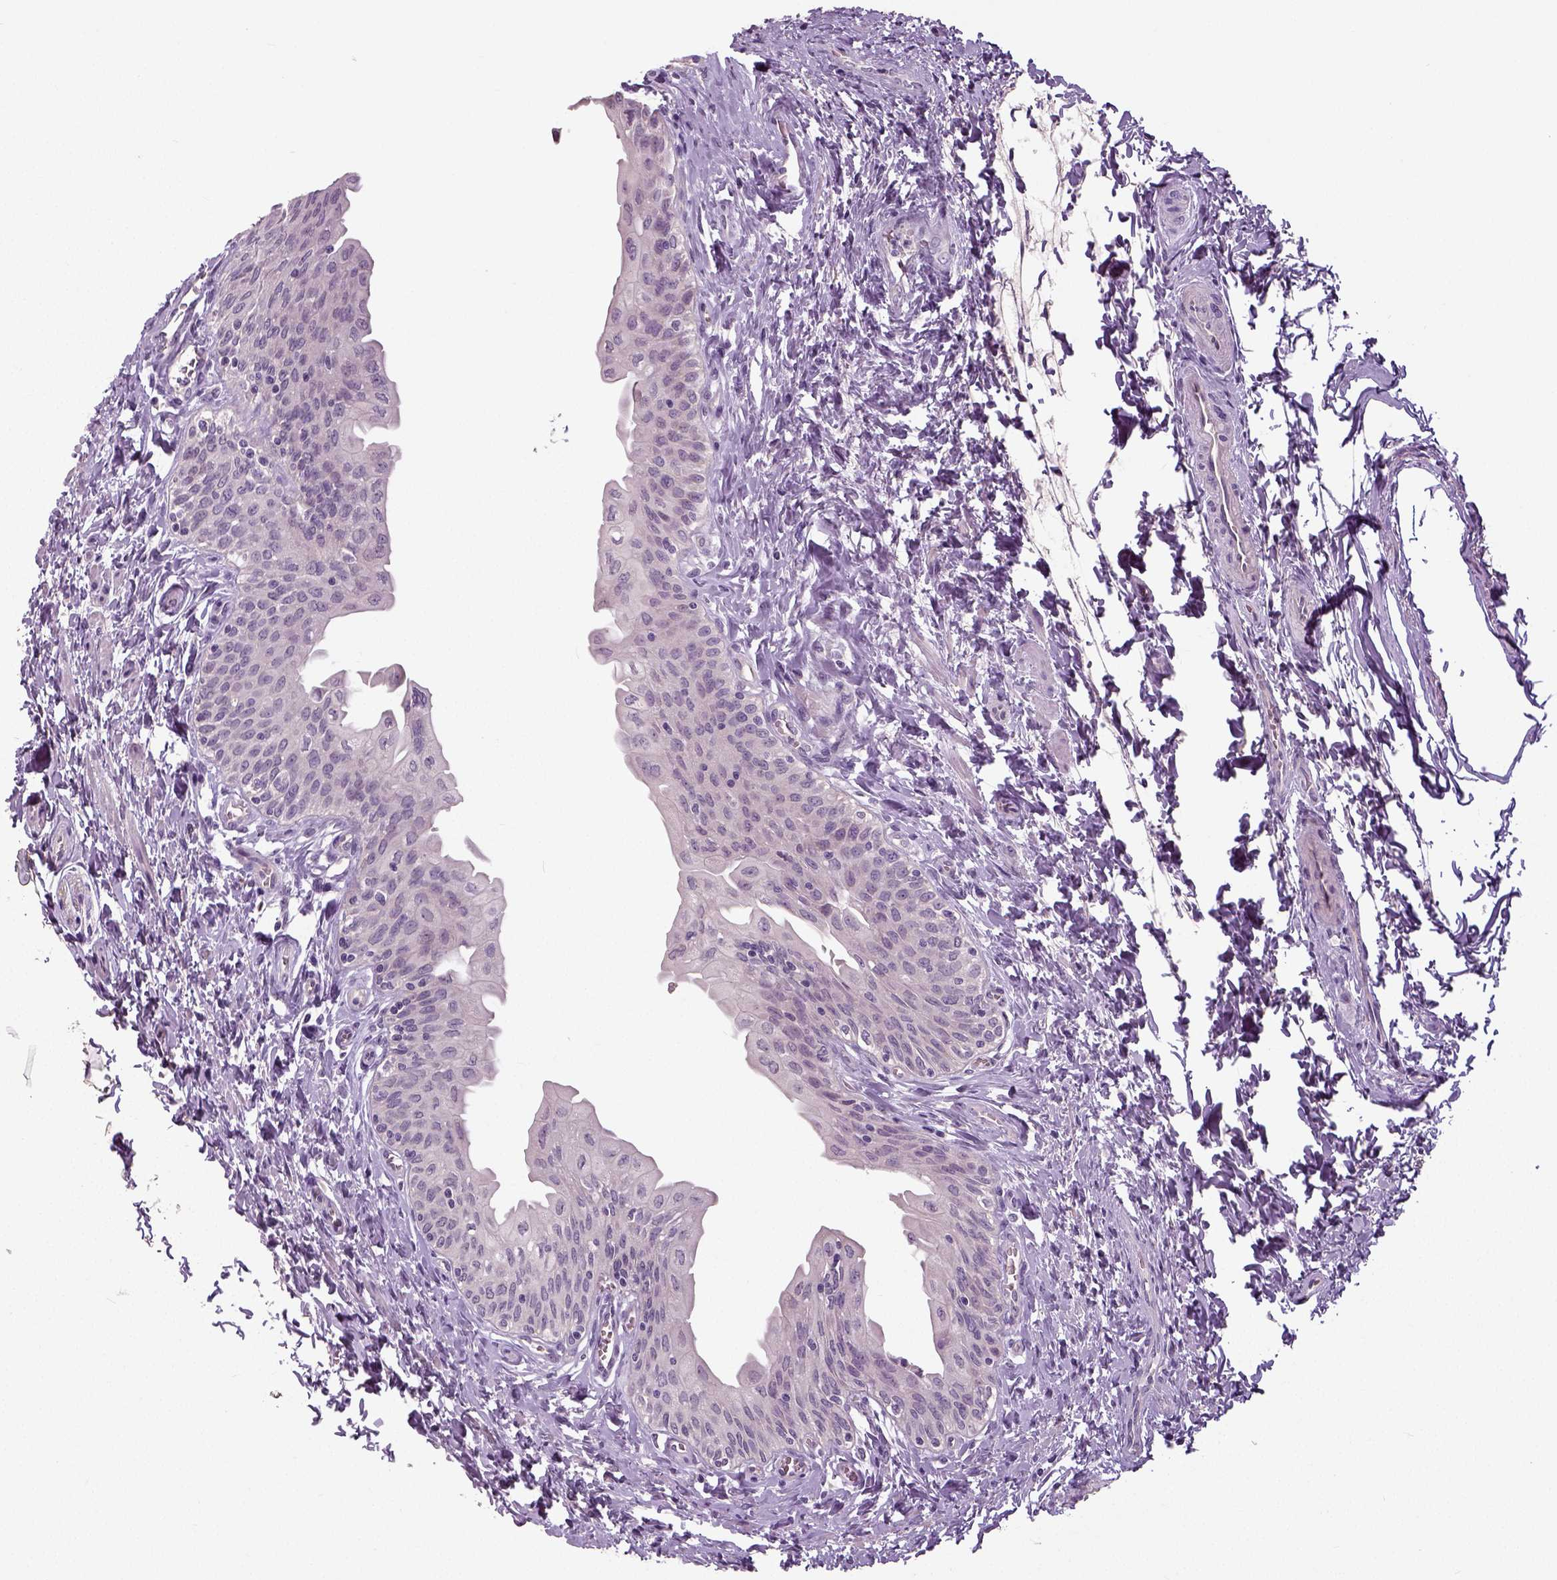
{"staining": {"intensity": "negative", "quantity": "none", "location": "none"}, "tissue": "urinary bladder", "cell_type": "Urothelial cells", "image_type": "normal", "snomed": [{"axis": "morphology", "description": "Normal tissue, NOS"}, {"axis": "topography", "description": "Urinary bladder"}], "caption": "Urinary bladder was stained to show a protein in brown. There is no significant positivity in urothelial cells. (IHC, brightfield microscopy, high magnification).", "gene": "NECAB1", "patient": {"sex": "male", "age": 56}}